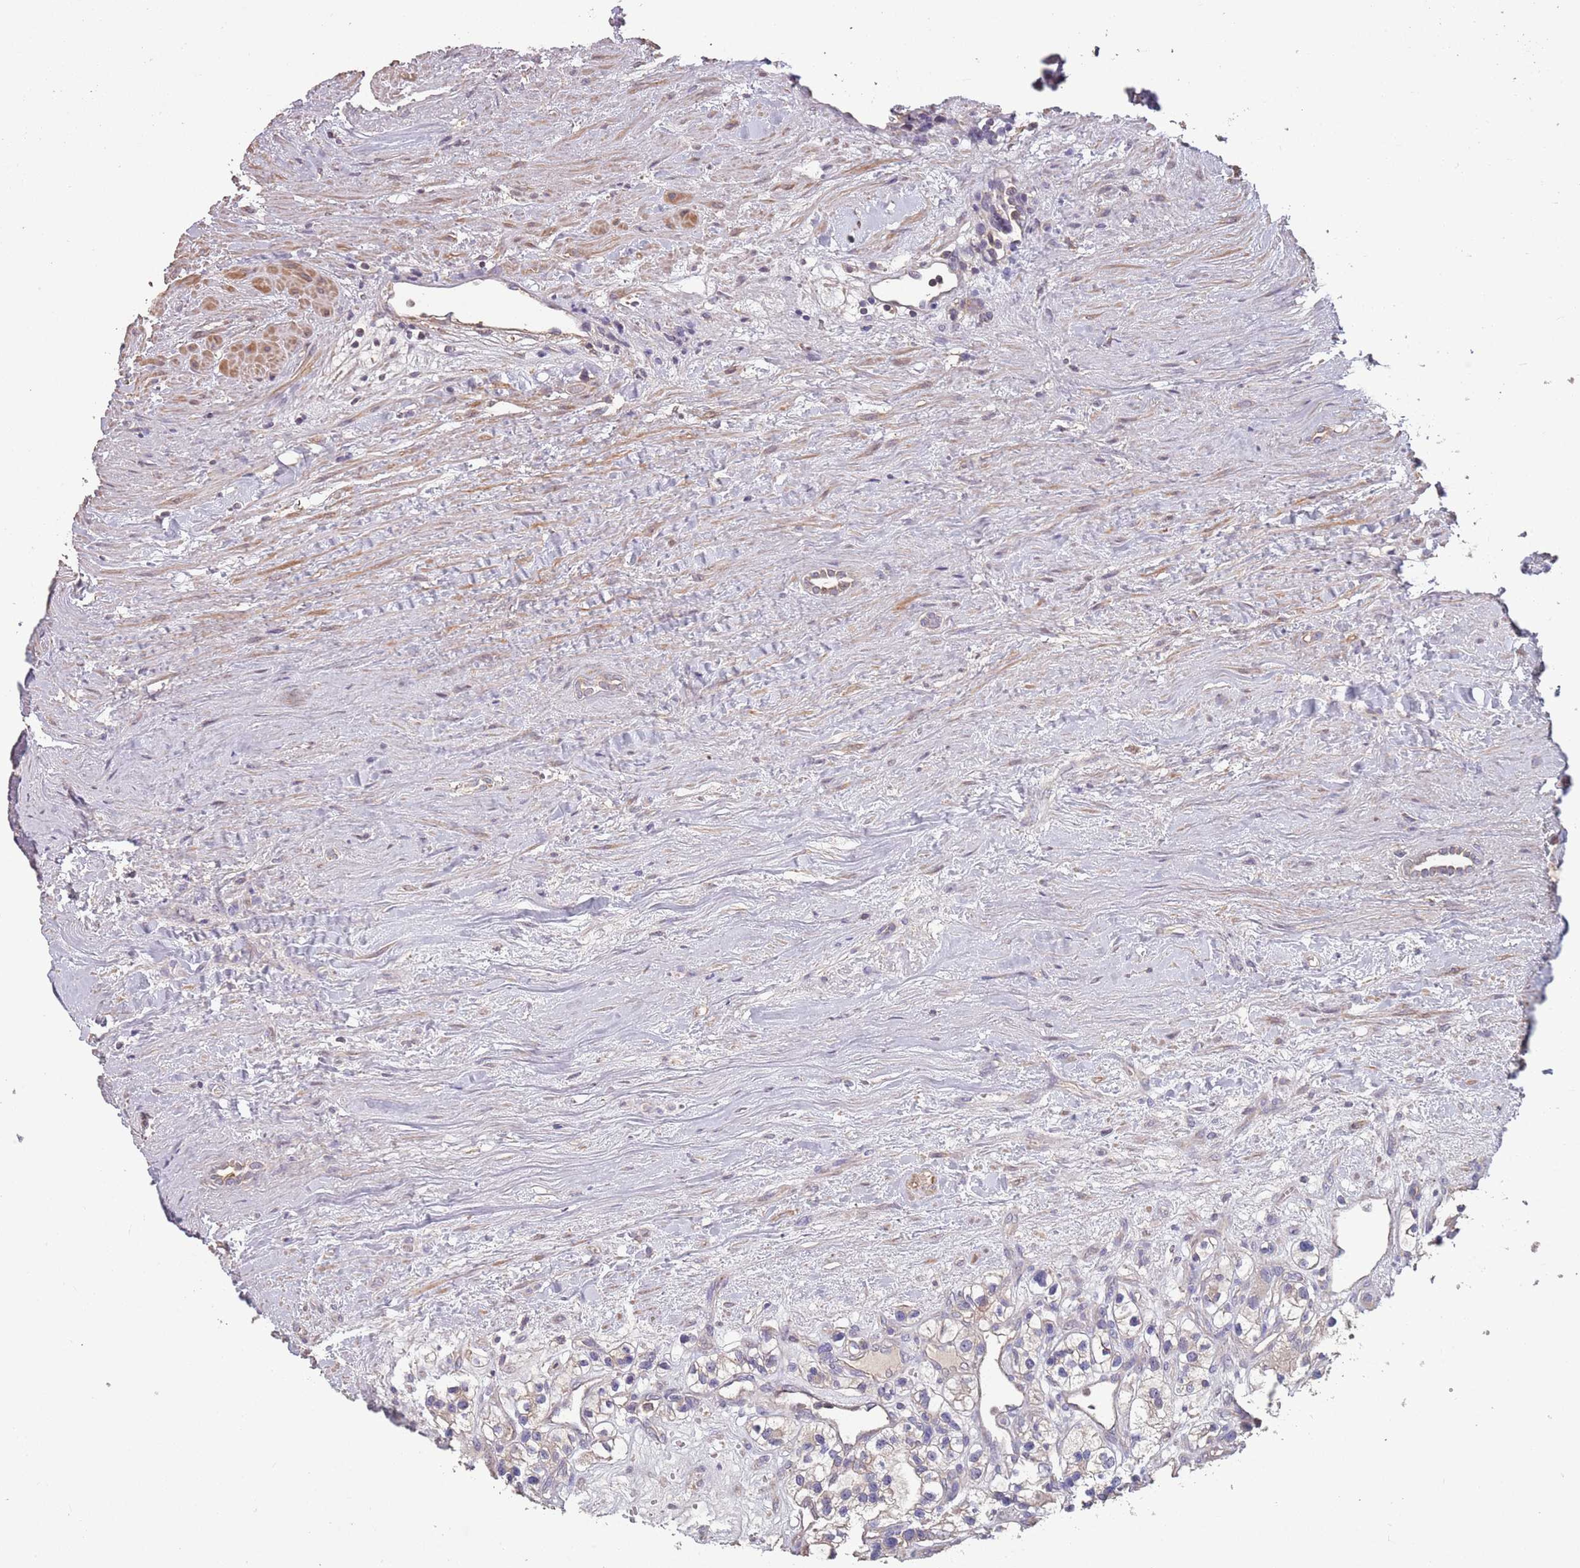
{"staining": {"intensity": "weak", "quantity": "<25%", "location": "cytoplasmic/membranous"}, "tissue": "renal cancer", "cell_type": "Tumor cells", "image_type": "cancer", "snomed": [{"axis": "morphology", "description": "Adenocarcinoma, NOS"}, {"axis": "topography", "description": "Kidney"}], "caption": "A photomicrograph of human adenocarcinoma (renal) is negative for staining in tumor cells.", "gene": "MBD3L1", "patient": {"sex": "female", "age": 57}}